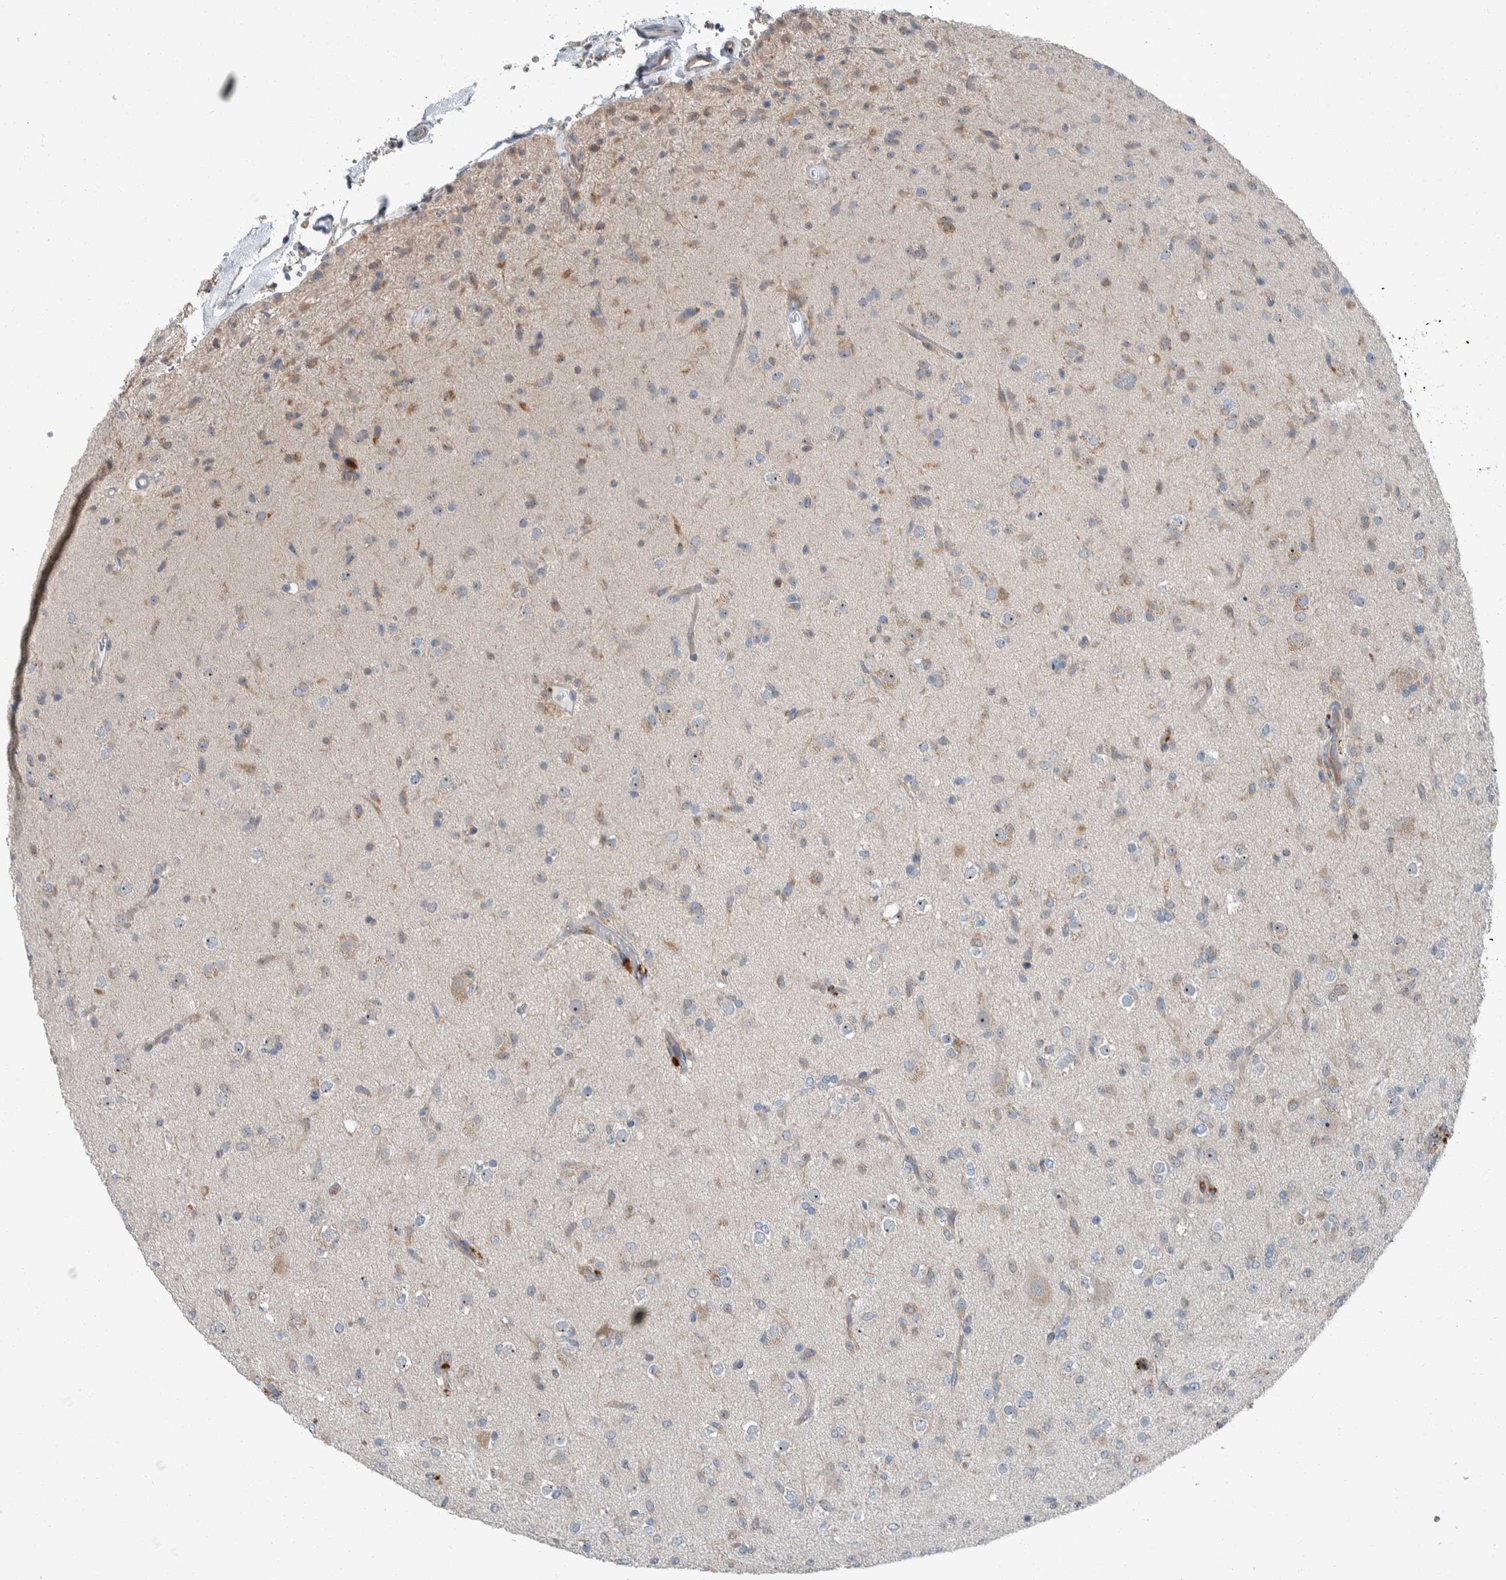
{"staining": {"intensity": "weak", "quantity": "<25%", "location": "cytoplasmic/membranous"}, "tissue": "glioma", "cell_type": "Tumor cells", "image_type": "cancer", "snomed": [{"axis": "morphology", "description": "Glioma, malignant, Low grade"}, {"axis": "topography", "description": "Brain"}], "caption": "Glioma stained for a protein using IHC displays no expression tumor cells.", "gene": "USP25", "patient": {"sex": "male", "age": 65}}